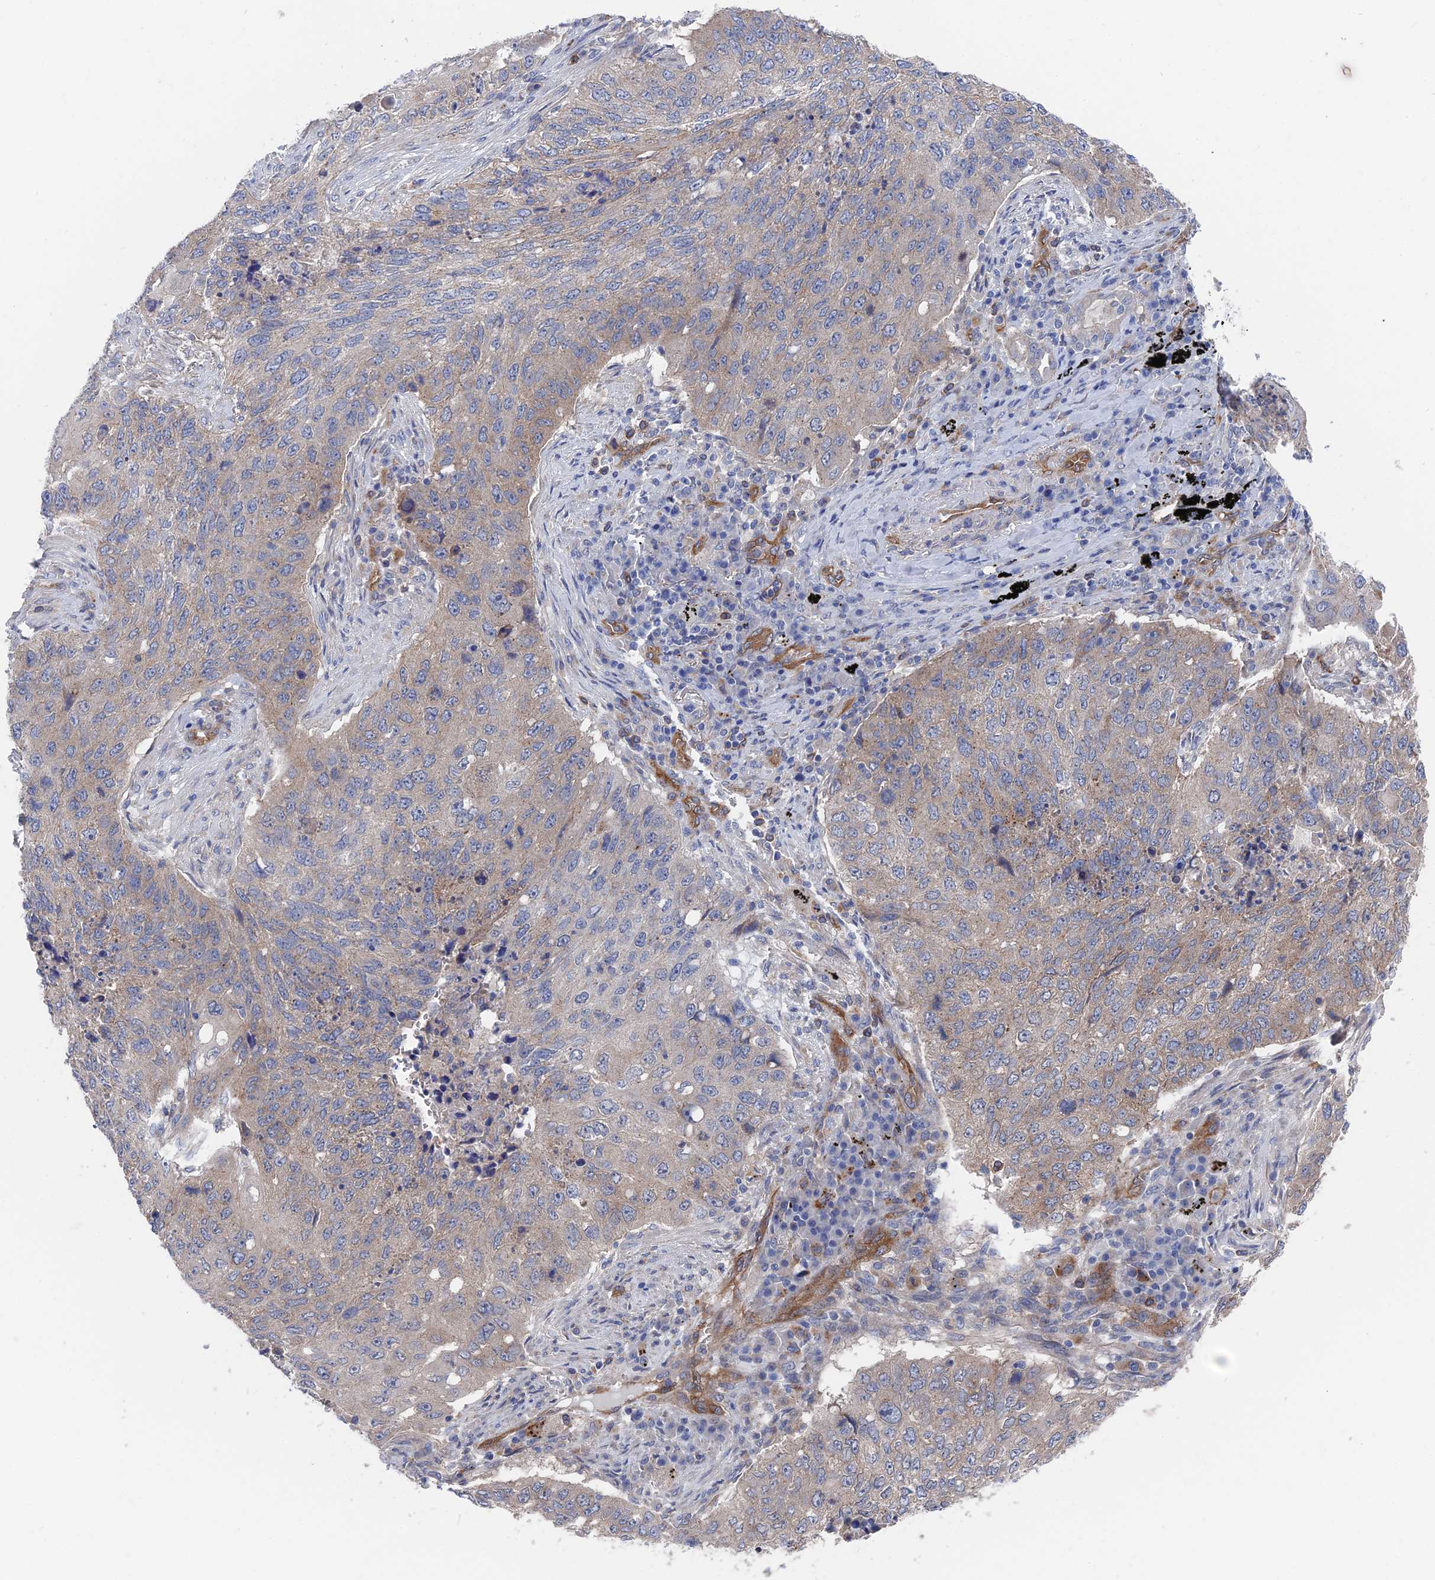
{"staining": {"intensity": "weak", "quantity": "25%-75%", "location": "cytoplasmic/membranous"}, "tissue": "lung cancer", "cell_type": "Tumor cells", "image_type": "cancer", "snomed": [{"axis": "morphology", "description": "Squamous cell carcinoma, NOS"}, {"axis": "topography", "description": "Lung"}], "caption": "Immunohistochemistry staining of lung cancer (squamous cell carcinoma), which displays low levels of weak cytoplasmic/membranous staining in about 25%-75% of tumor cells indicating weak cytoplasmic/membranous protein expression. The staining was performed using DAB (brown) for protein detection and nuclei were counterstained in hematoxylin (blue).", "gene": "ARAP3", "patient": {"sex": "female", "age": 63}}